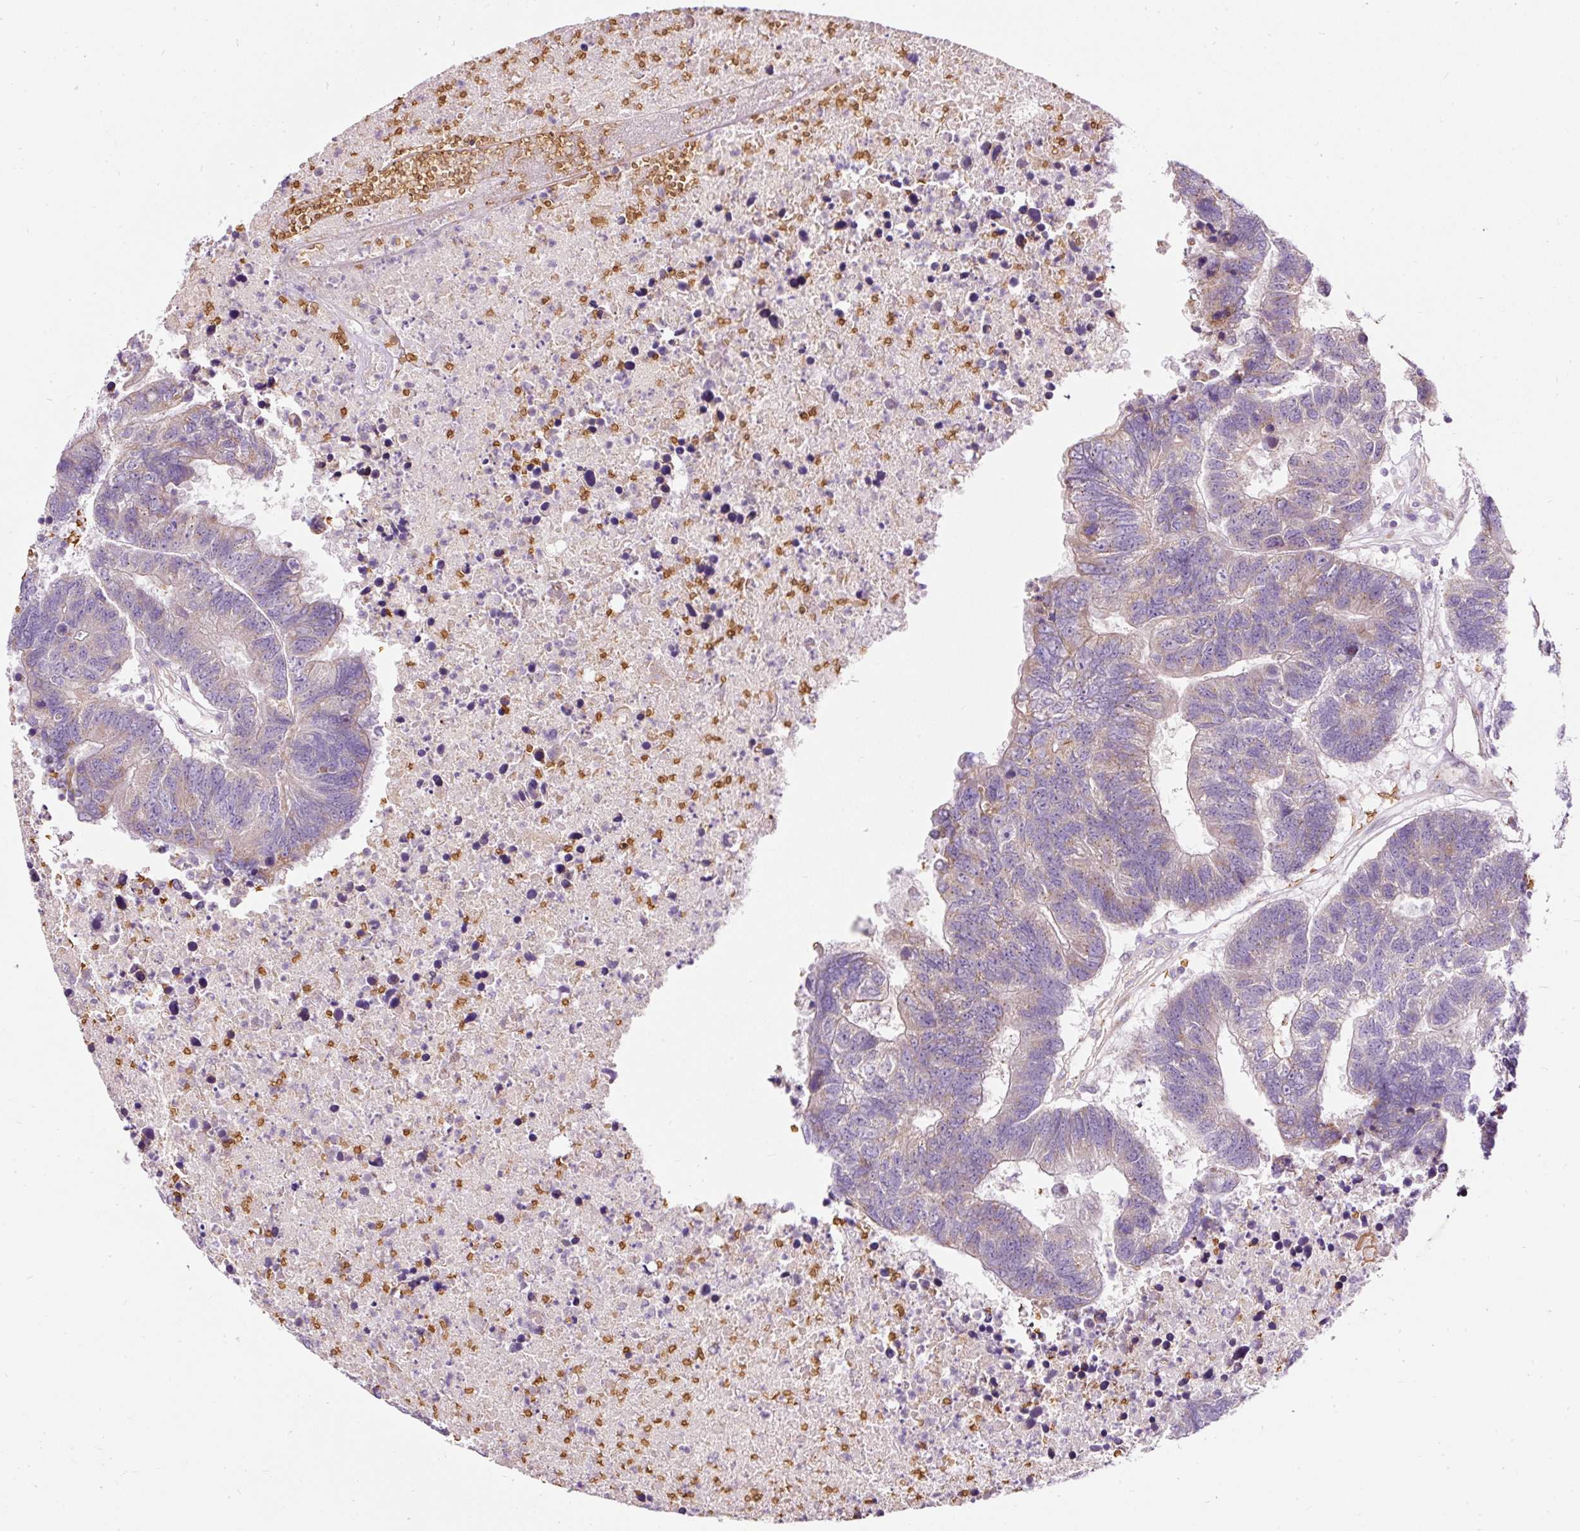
{"staining": {"intensity": "weak", "quantity": "<25%", "location": "cytoplasmic/membranous"}, "tissue": "colorectal cancer", "cell_type": "Tumor cells", "image_type": "cancer", "snomed": [{"axis": "morphology", "description": "Adenocarcinoma, NOS"}, {"axis": "topography", "description": "Colon"}], "caption": "This micrograph is of colorectal cancer stained with IHC to label a protein in brown with the nuclei are counter-stained blue. There is no positivity in tumor cells. (DAB (3,3'-diaminobenzidine) immunohistochemistry (IHC) with hematoxylin counter stain).", "gene": "PRRC2A", "patient": {"sex": "female", "age": 48}}